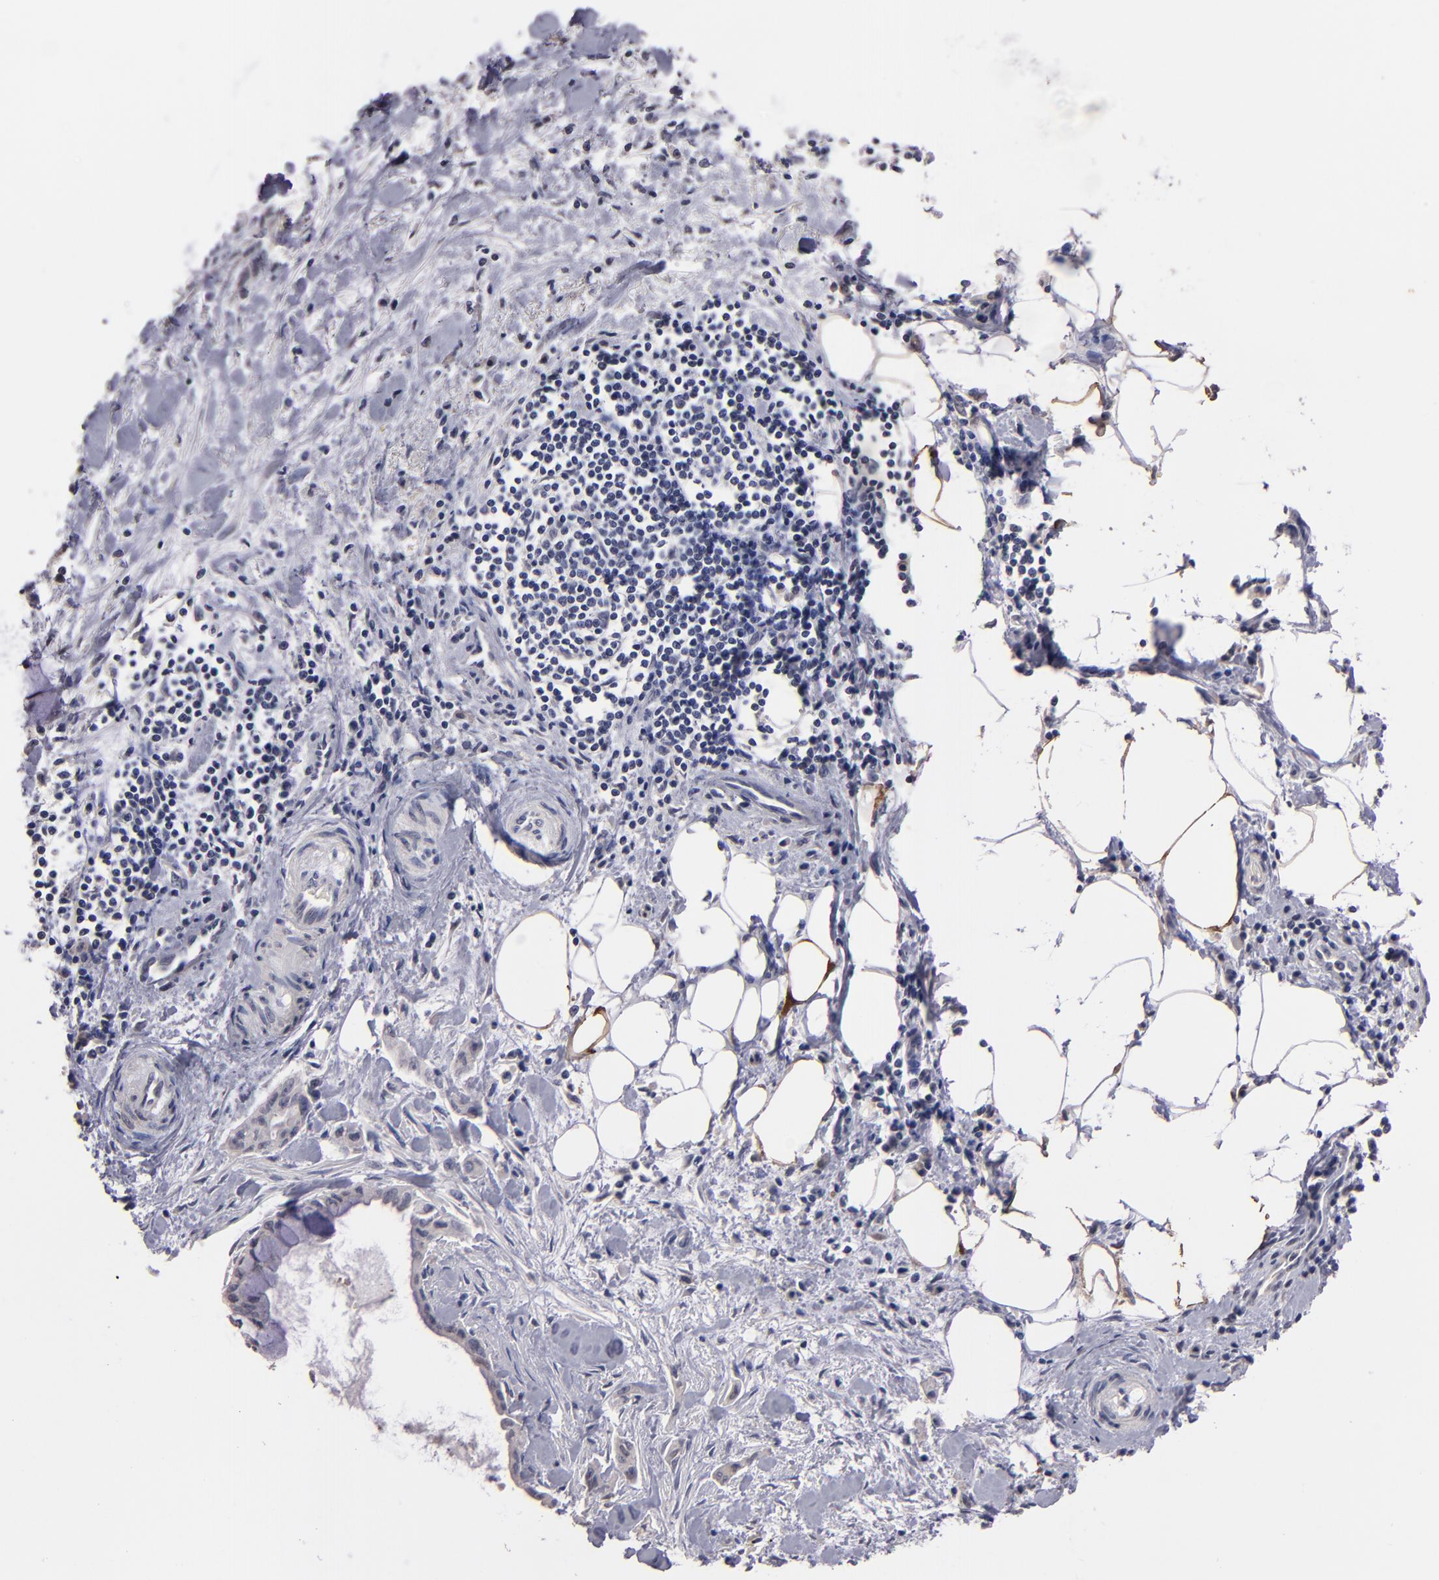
{"staining": {"intensity": "negative", "quantity": "none", "location": "none"}, "tissue": "pancreatic cancer", "cell_type": "Tumor cells", "image_type": "cancer", "snomed": [{"axis": "morphology", "description": "Adenocarcinoma, NOS"}, {"axis": "topography", "description": "Pancreas"}], "caption": "A high-resolution image shows IHC staining of pancreatic cancer (adenocarcinoma), which reveals no significant positivity in tumor cells. (Brightfield microscopy of DAB (3,3'-diaminobenzidine) immunohistochemistry at high magnification).", "gene": "S100A1", "patient": {"sex": "male", "age": 59}}